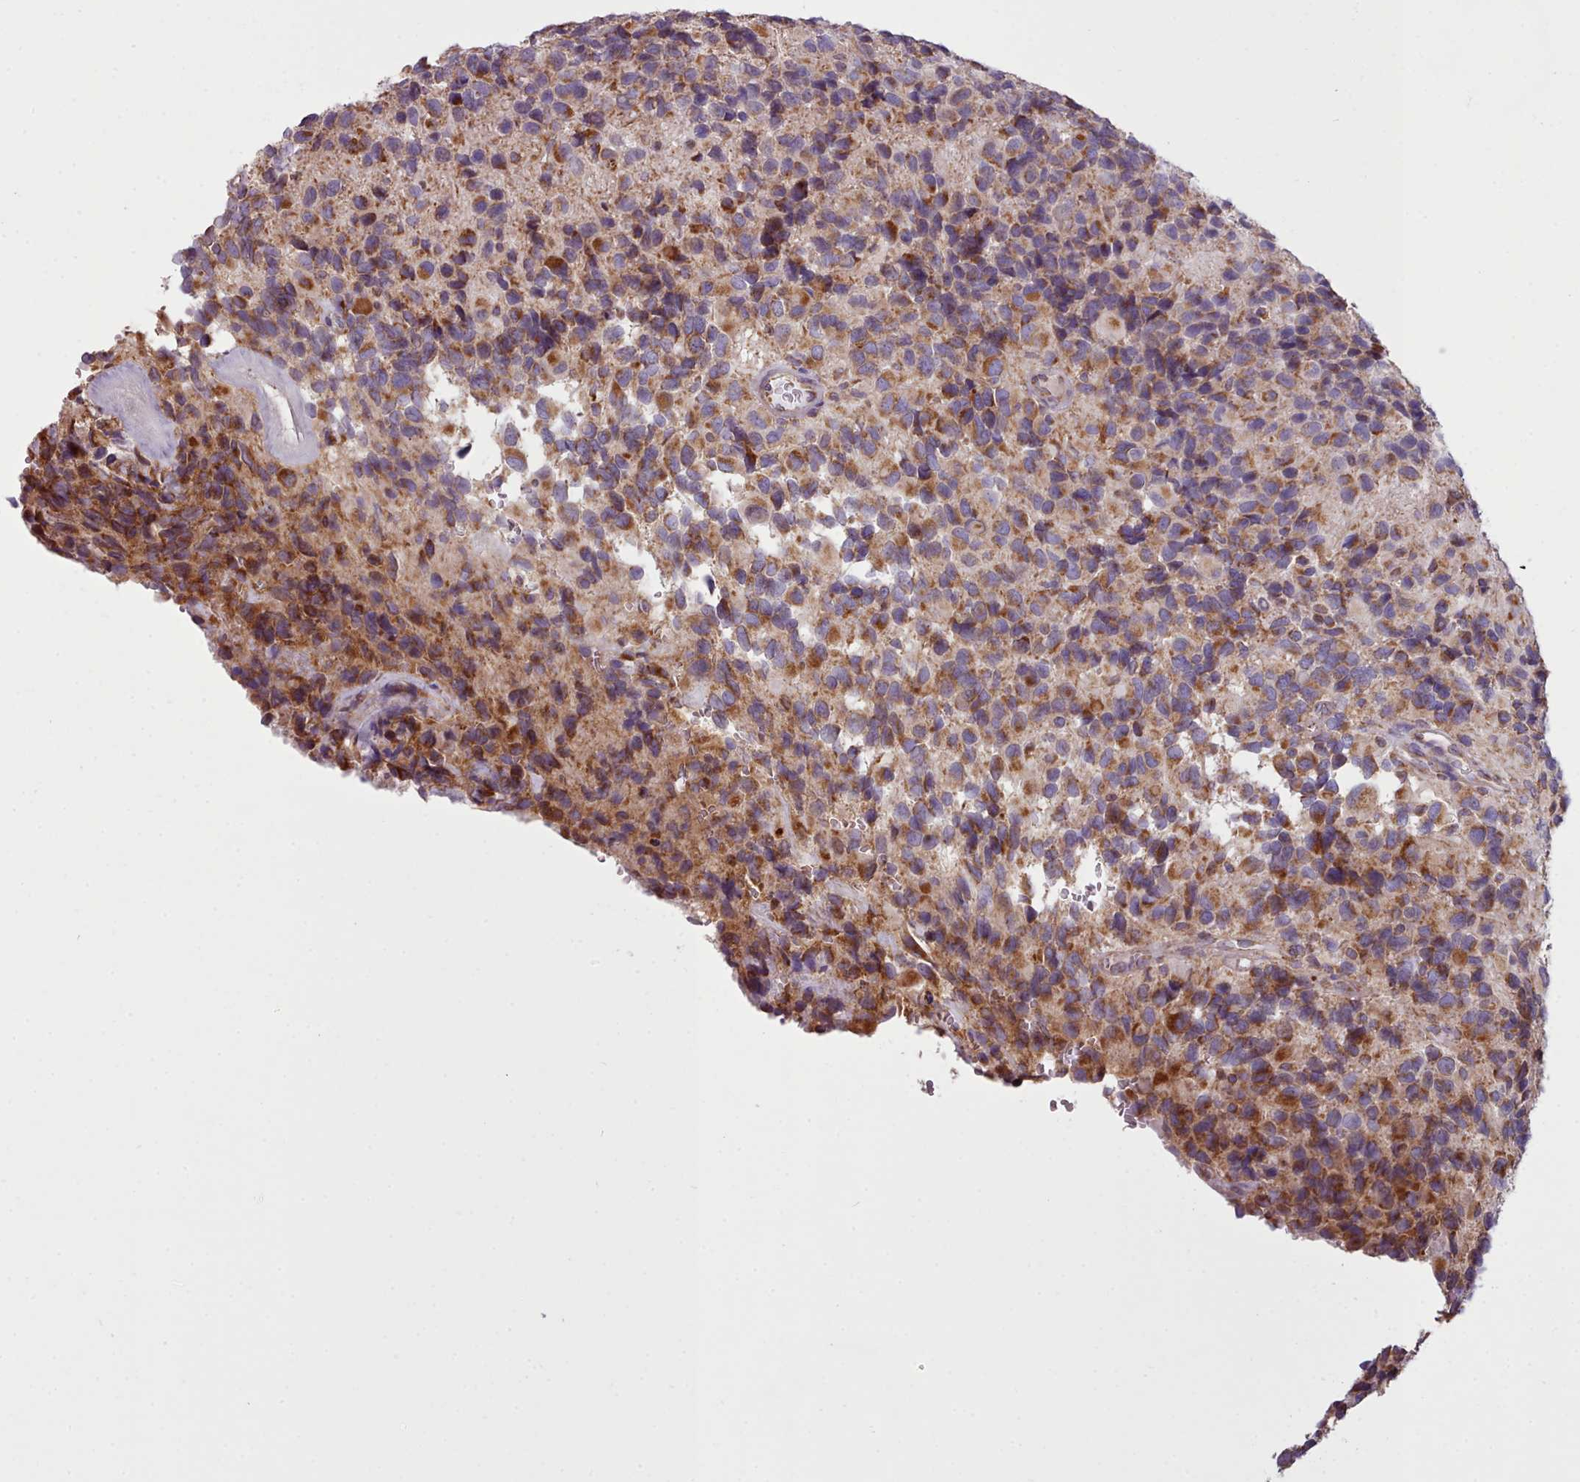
{"staining": {"intensity": "moderate", "quantity": ">75%", "location": "cytoplasmic/membranous"}, "tissue": "glioma", "cell_type": "Tumor cells", "image_type": "cancer", "snomed": [{"axis": "morphology", "description": "Glioma, malignant, High grade"}, {"axis": "topography", "description": "Brain"}], "caption": "Immunohistochemical staining of human malignant glioma (high-grade) displays medium levels of moderate cytoplasmic/membranous protein staining in approximately >75% of tumor cells.", "gene": "SRP54", "patient": {"sex": "male", "age": 77}}